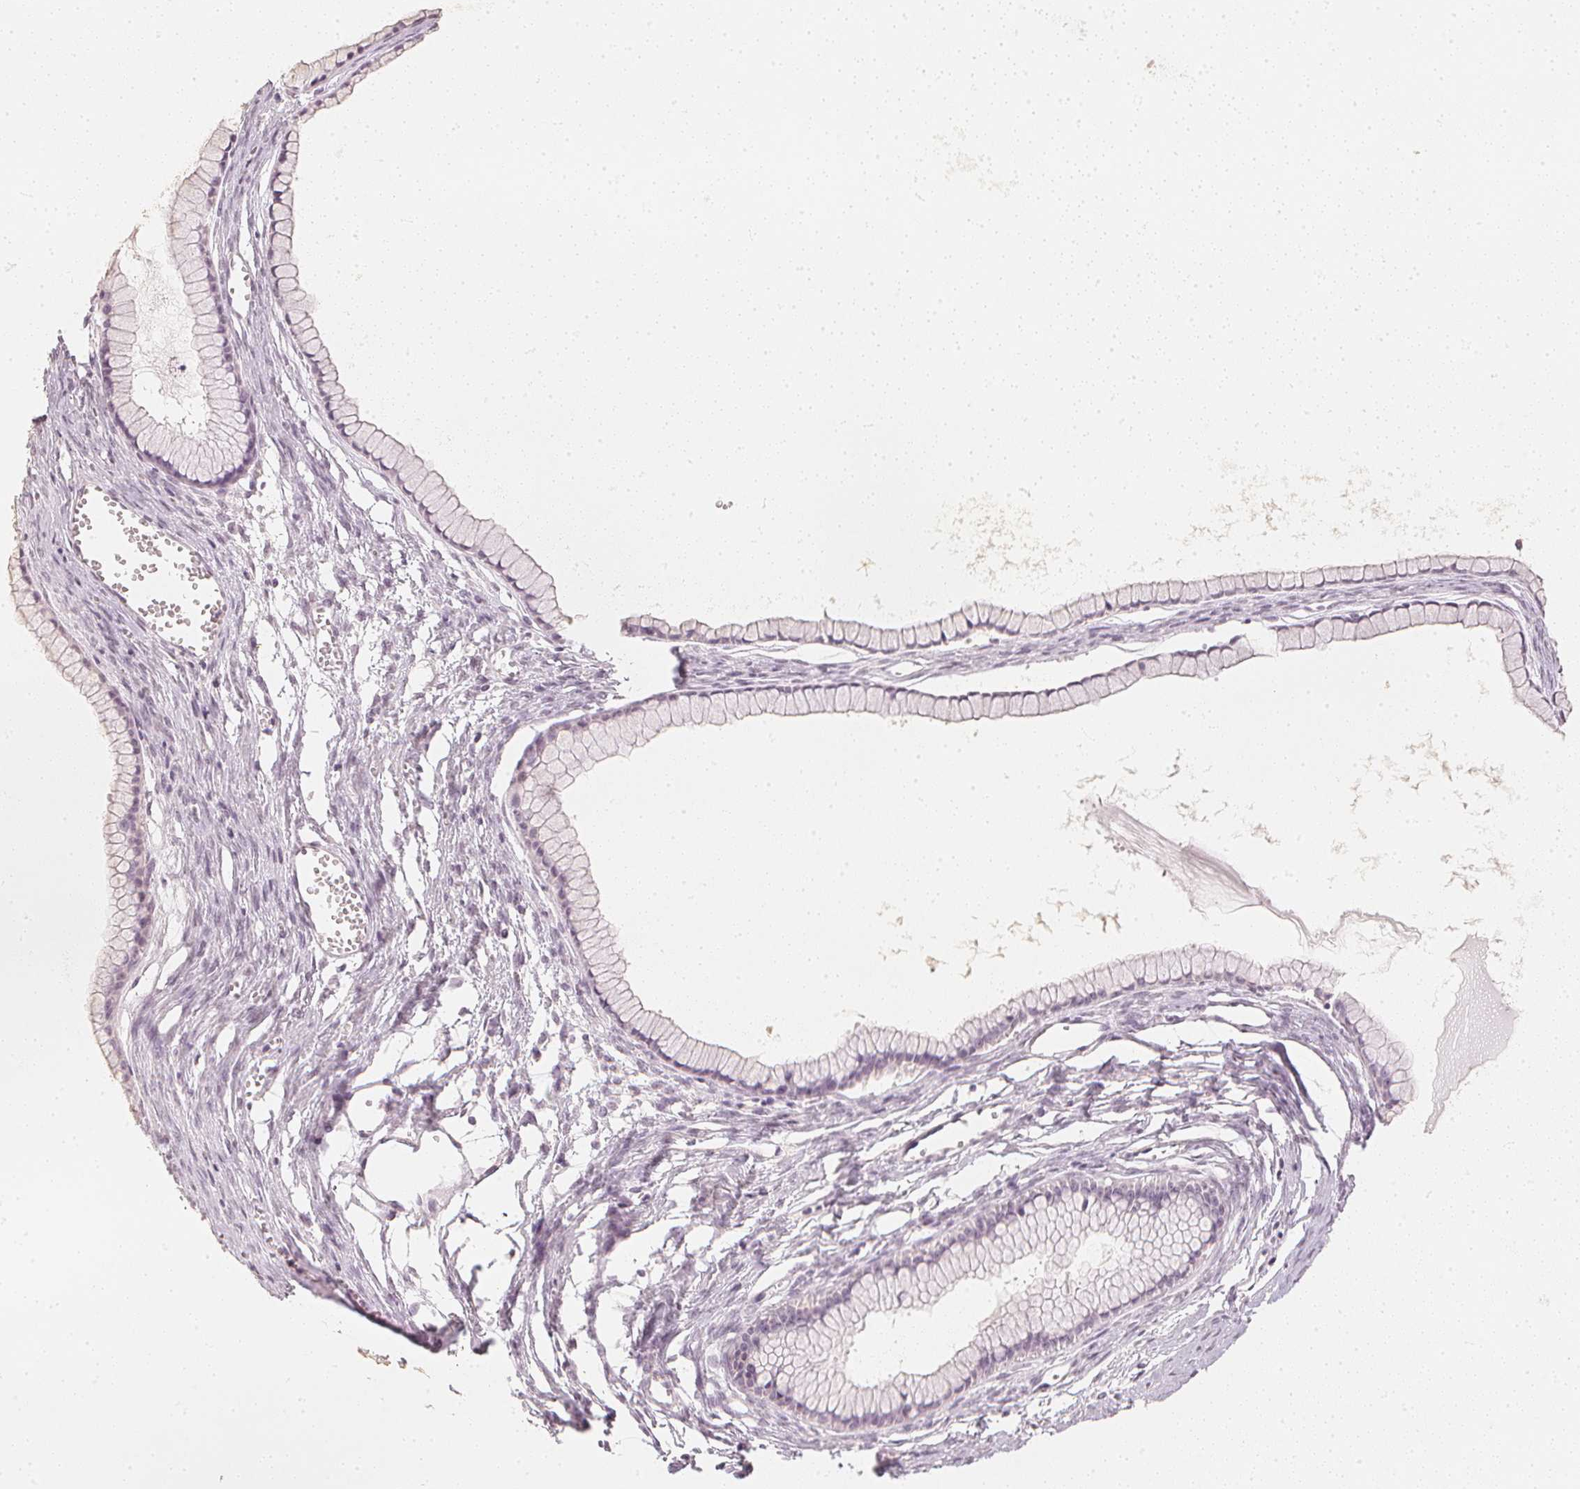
{"staining": {"intensity": "negative", "quantity": "none", "location": "none"}, "tissue": "ovarian cancer", "cell_type": "Tumor cells", "image_type": "cancer", "snomed": [{"axis": "morphology", "description": "Cystadenocarcinoma, mucinous, NOS"}, {"axis": "topography", "description": "Ovary"}], "caption": "This image is of ovarian mucinous cystadenocarcinoma stained with IHC to label a protein in brown with the nuclei are counter-stained blue. There is no positivity in tumor cells.", "gene": "CALB1", "patient": {"sex": "female", "age": 41}}